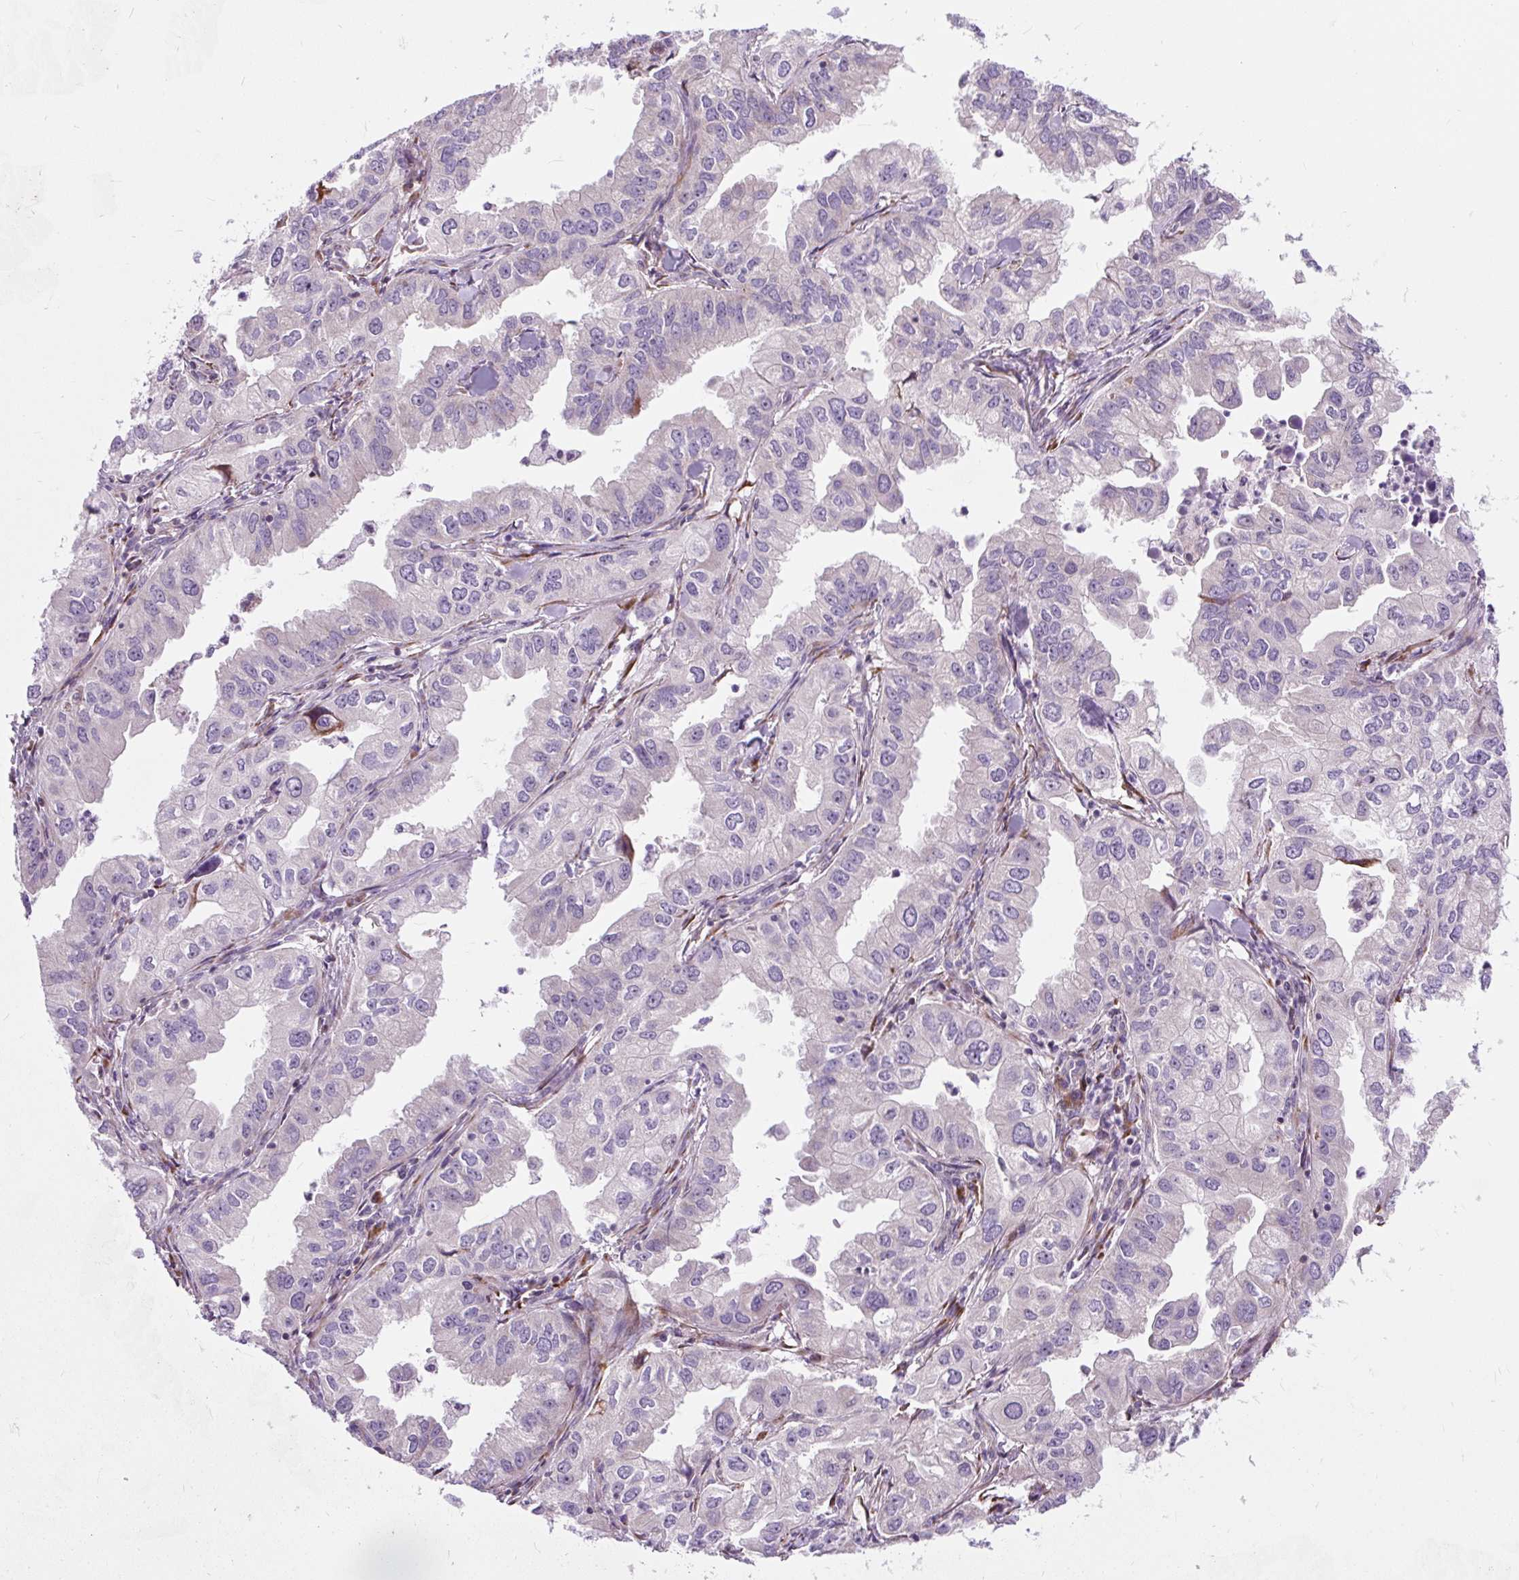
{"staining": {"intensity": "negative", "quantity": "none", "location": "none"}, "tissue": "lung cancer", "cell_type": "Tumor cells", "image_type": "cancer", "snomed": [{"axis": "morphology", "description": "Adenocarcinoma, NOS"}, {"axis": "topography", "description": "Lung"}], "caption": "Immunohistochemistry (IHC) photomicrograph of human lung adenocarcinoma stained for a protein (brown), which reveals no positivity in tumor cells.", "gene": "CISD3", "patient": {"sex": "male", "age": 48}}